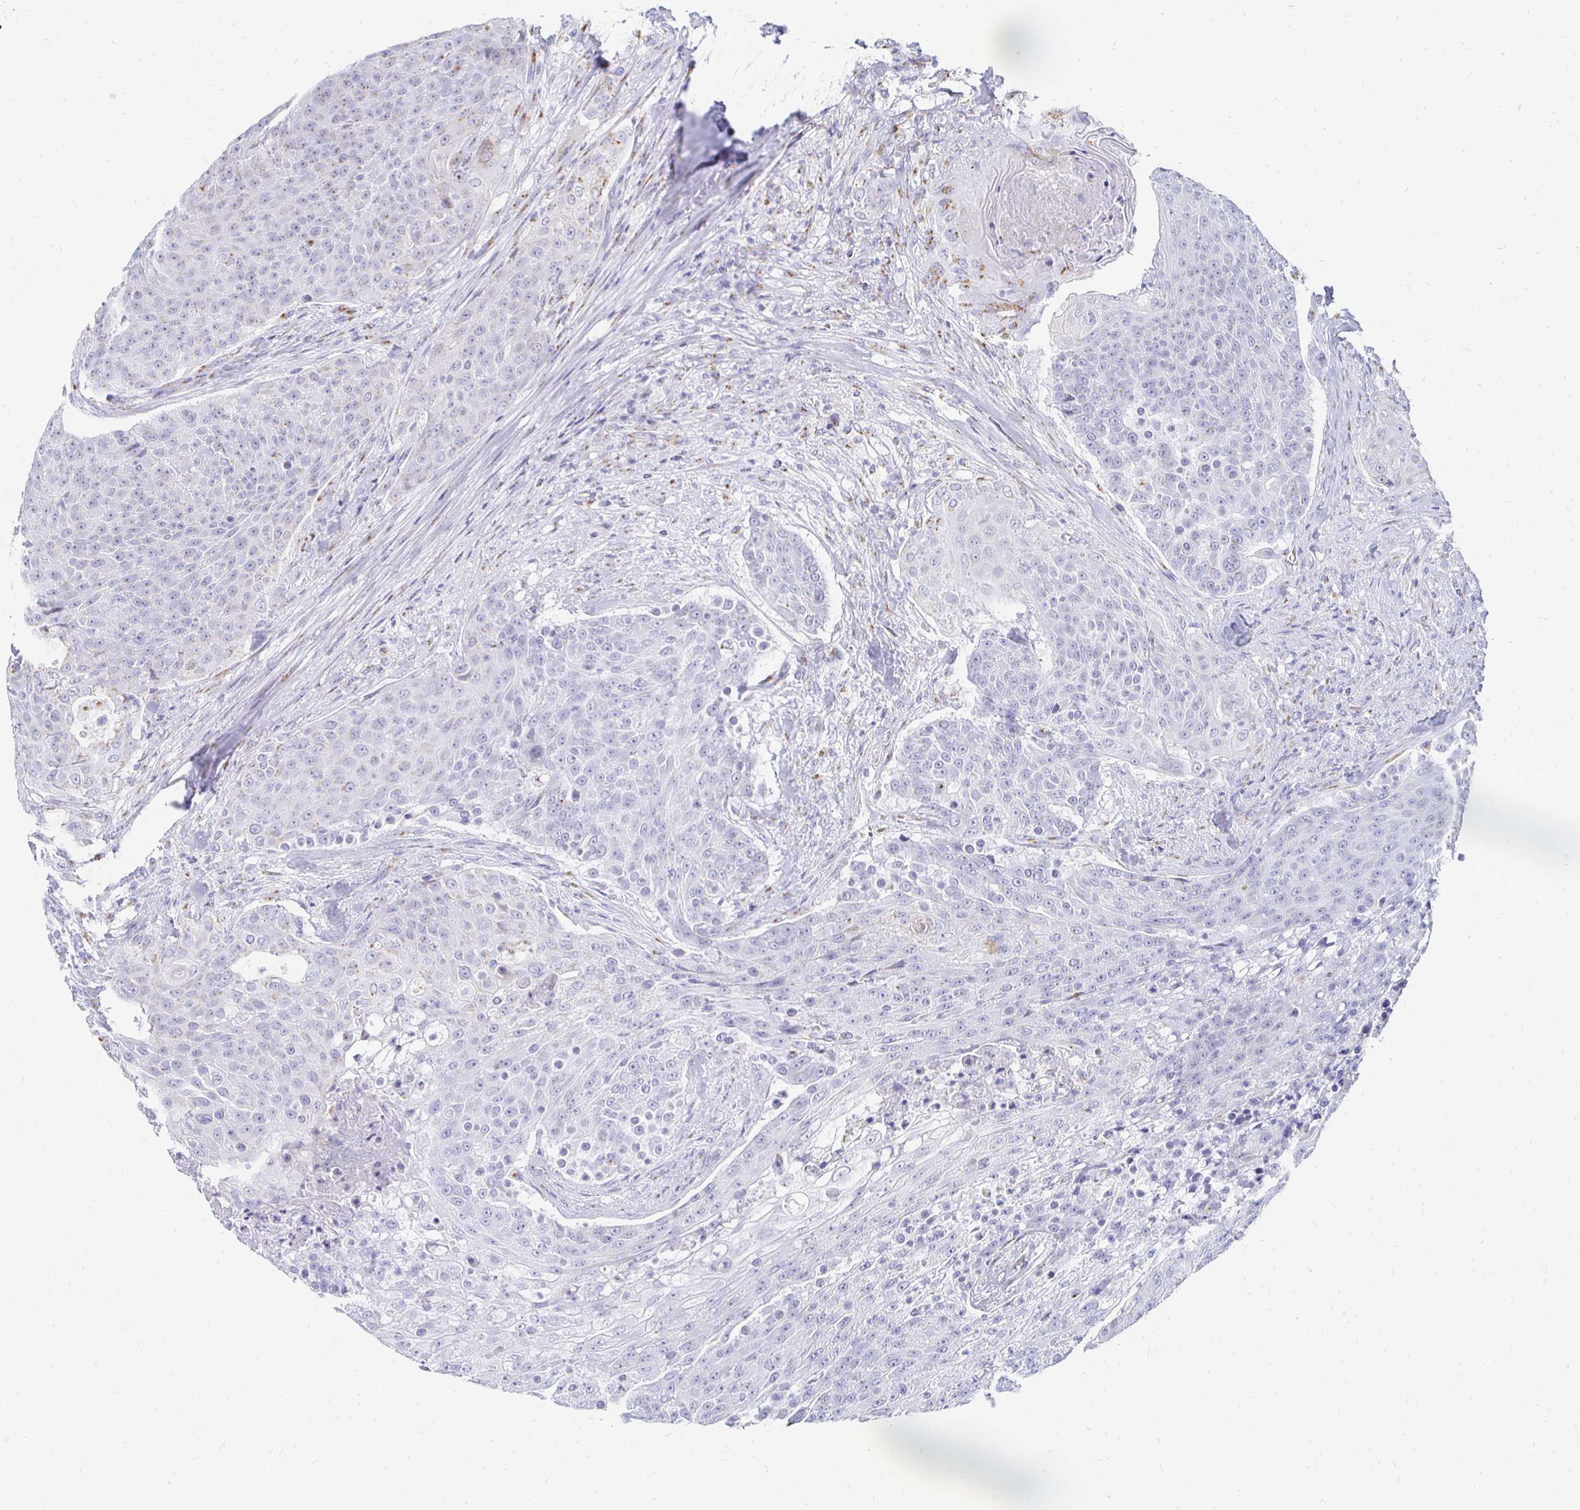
{"staining": {"intensity": "negative", "quantity": "none", "location": "none"}, "tissue": "urothelial cancer", "cell_type": "Tumor cells", "image_type": "cancer", "snomed": [{"axis": "morphology", "description": "Urothelial carcinoma, High grade"}, {"axis": "topography", "description": "Urinary bladder"}], "caption": "Immunohistochemistry (IHC) of urothelial cancer exhibits no staining in tumor cells.", "gene": "PAGE4", "patient": {"sex": "female", "age": 63}}